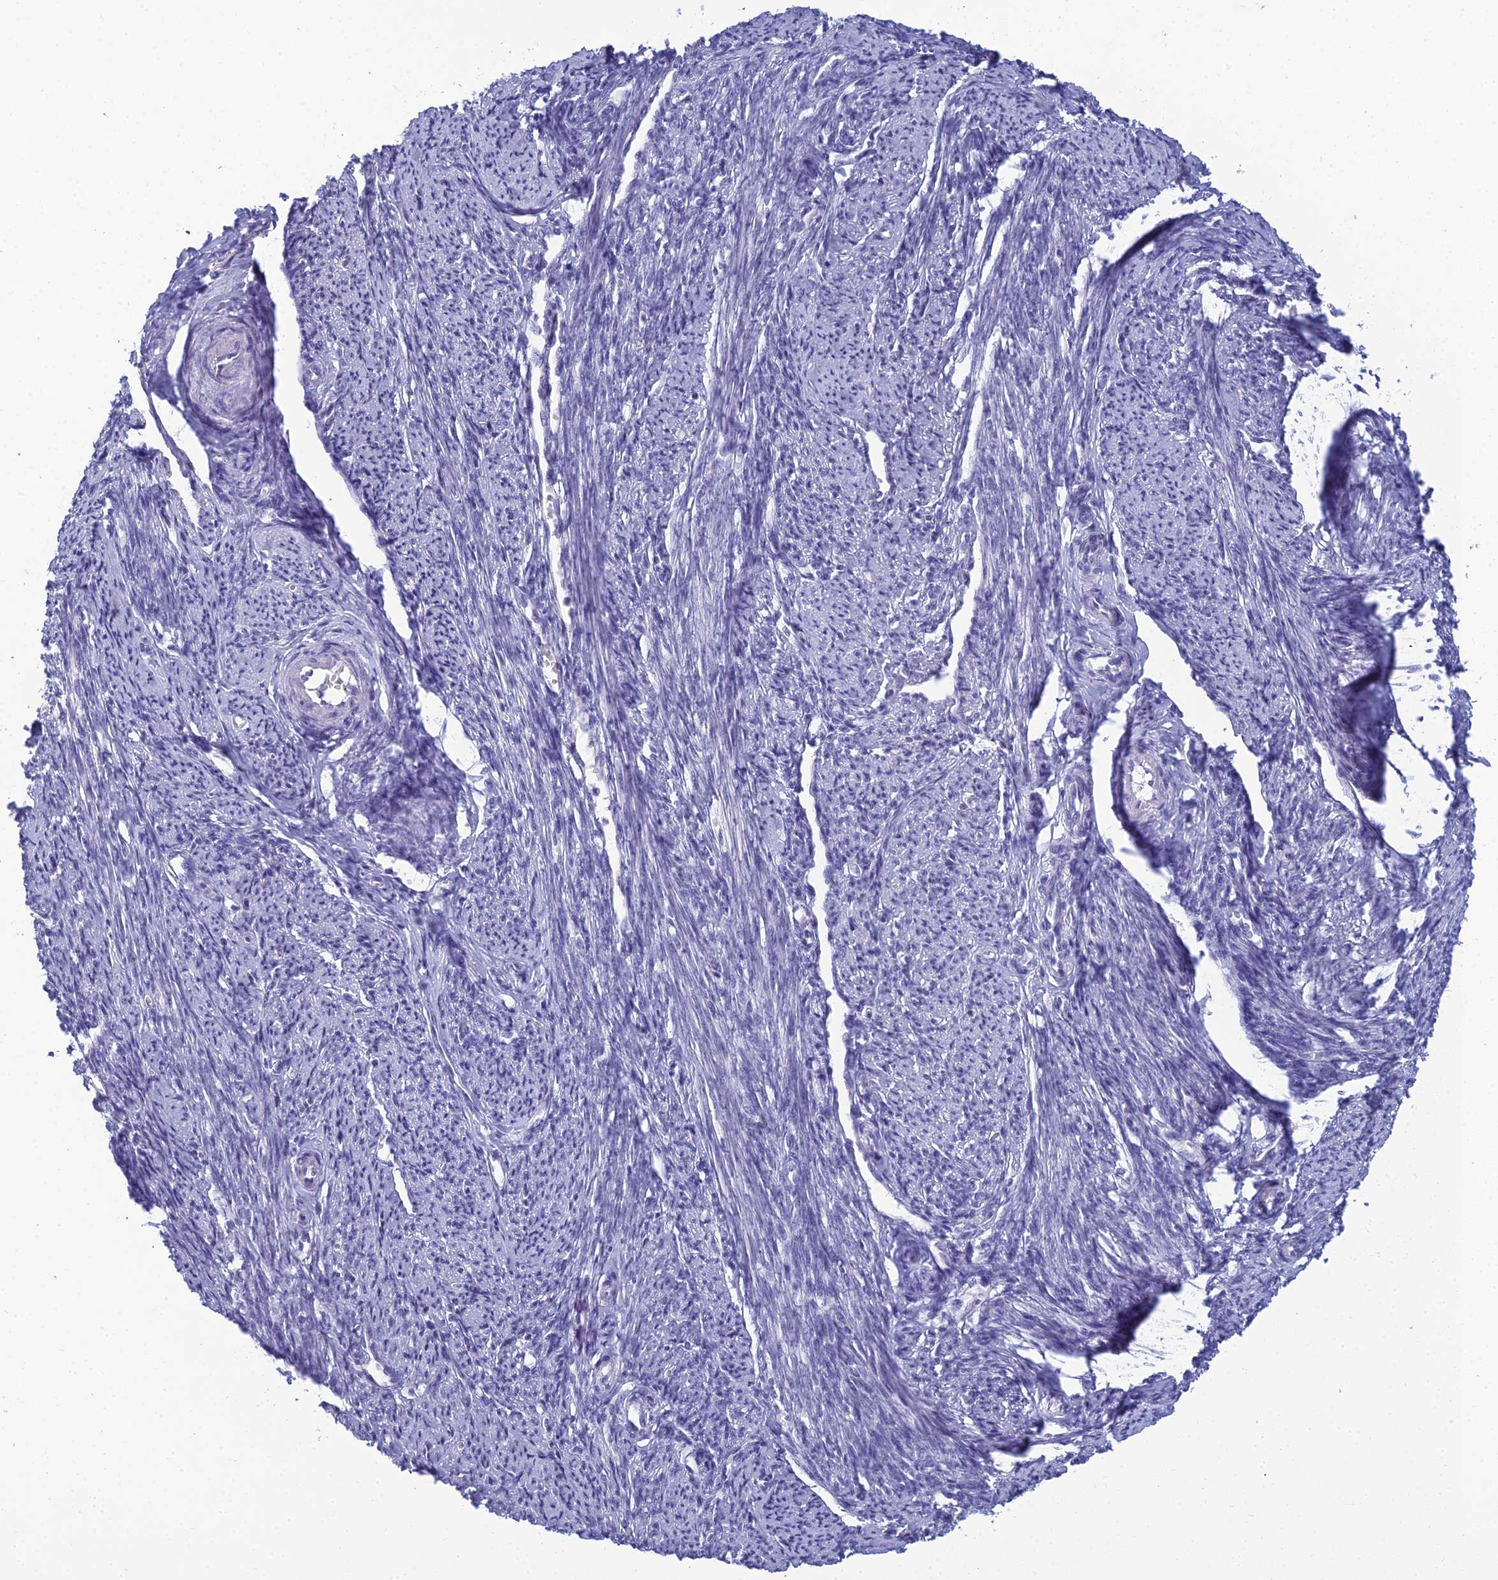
{"staining": {"intensity": "negative", "quantity": "none", "location": "none"}, "tissue": "smooth muscle", "cell_type": "Smooth muscle cells", "image_type": "normal", "snomed": [{"axis": "morphology", "description": "Normal tissue, NOS"}, {"axis": "topography", "description": "Smooth muscle"}, {"axis": "topography", "description": "Uterus"}], "caption": "Smooth muscle cells show no significant expression in unremarkable smooth muscle.", "gene": "MUC13", "patient": {"sex": "female", "age": 59}}